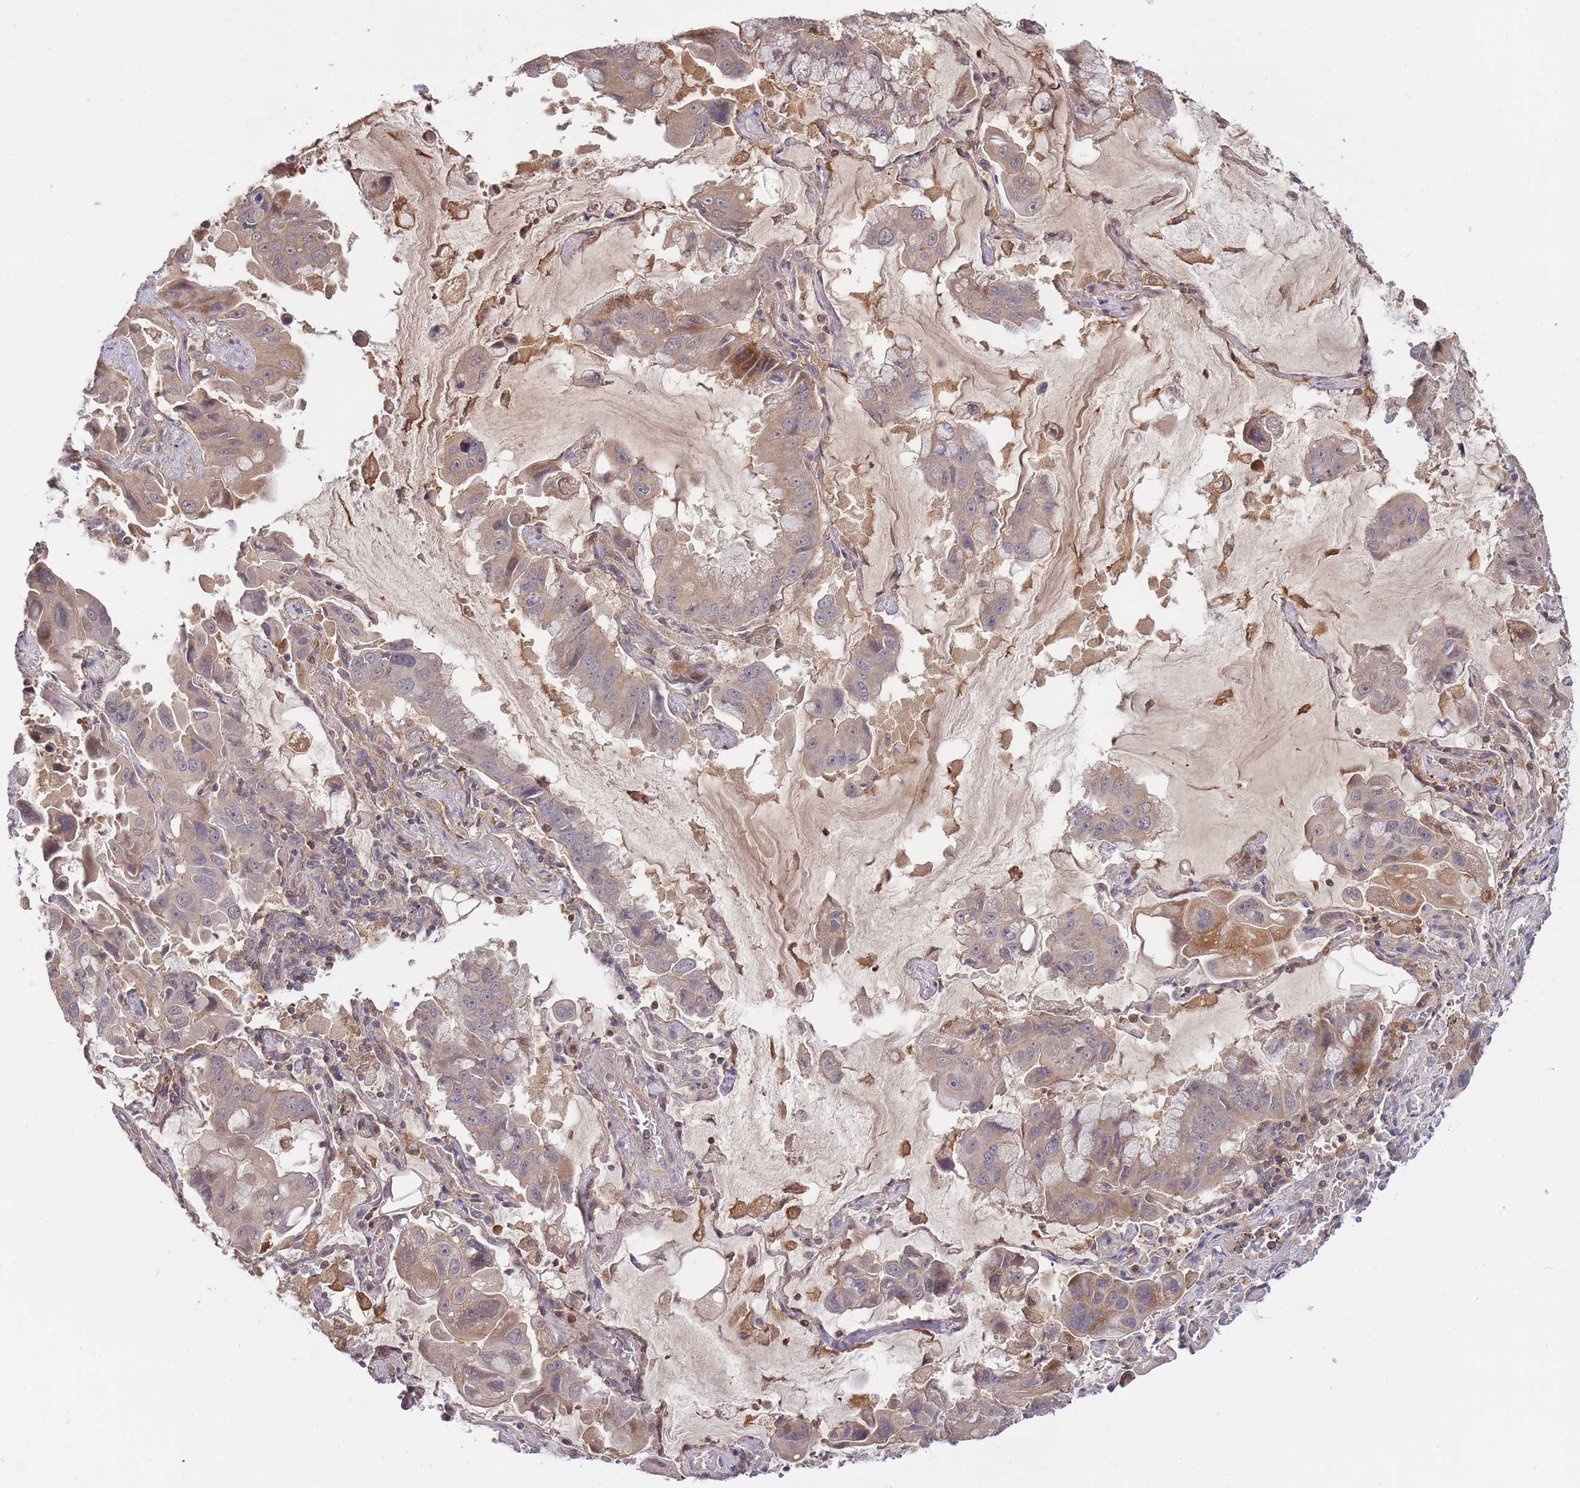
{"staining": {"intensity": "weak", "quantity": "25%-75%", "location": "cytoplasmic/membranous"}, "tissue": "lung cancer", "cell_type": "Tumor cells", "image_type": "cancer", "snomed": [{"axis": "morphology", "description": "Adenocarcinoma, NOS"}, {"axis": "topography", "description": "Lung"}], "caption": "Approximately 25%-75% of tumor cells in human lung adenocarcinoma demonstrate weak cytoplasmic/membranous protein positivity as visualized by brown immunohistochemical staining.", "gene": "ZNF304", "patient": {"sex": "male", "age": 64}}